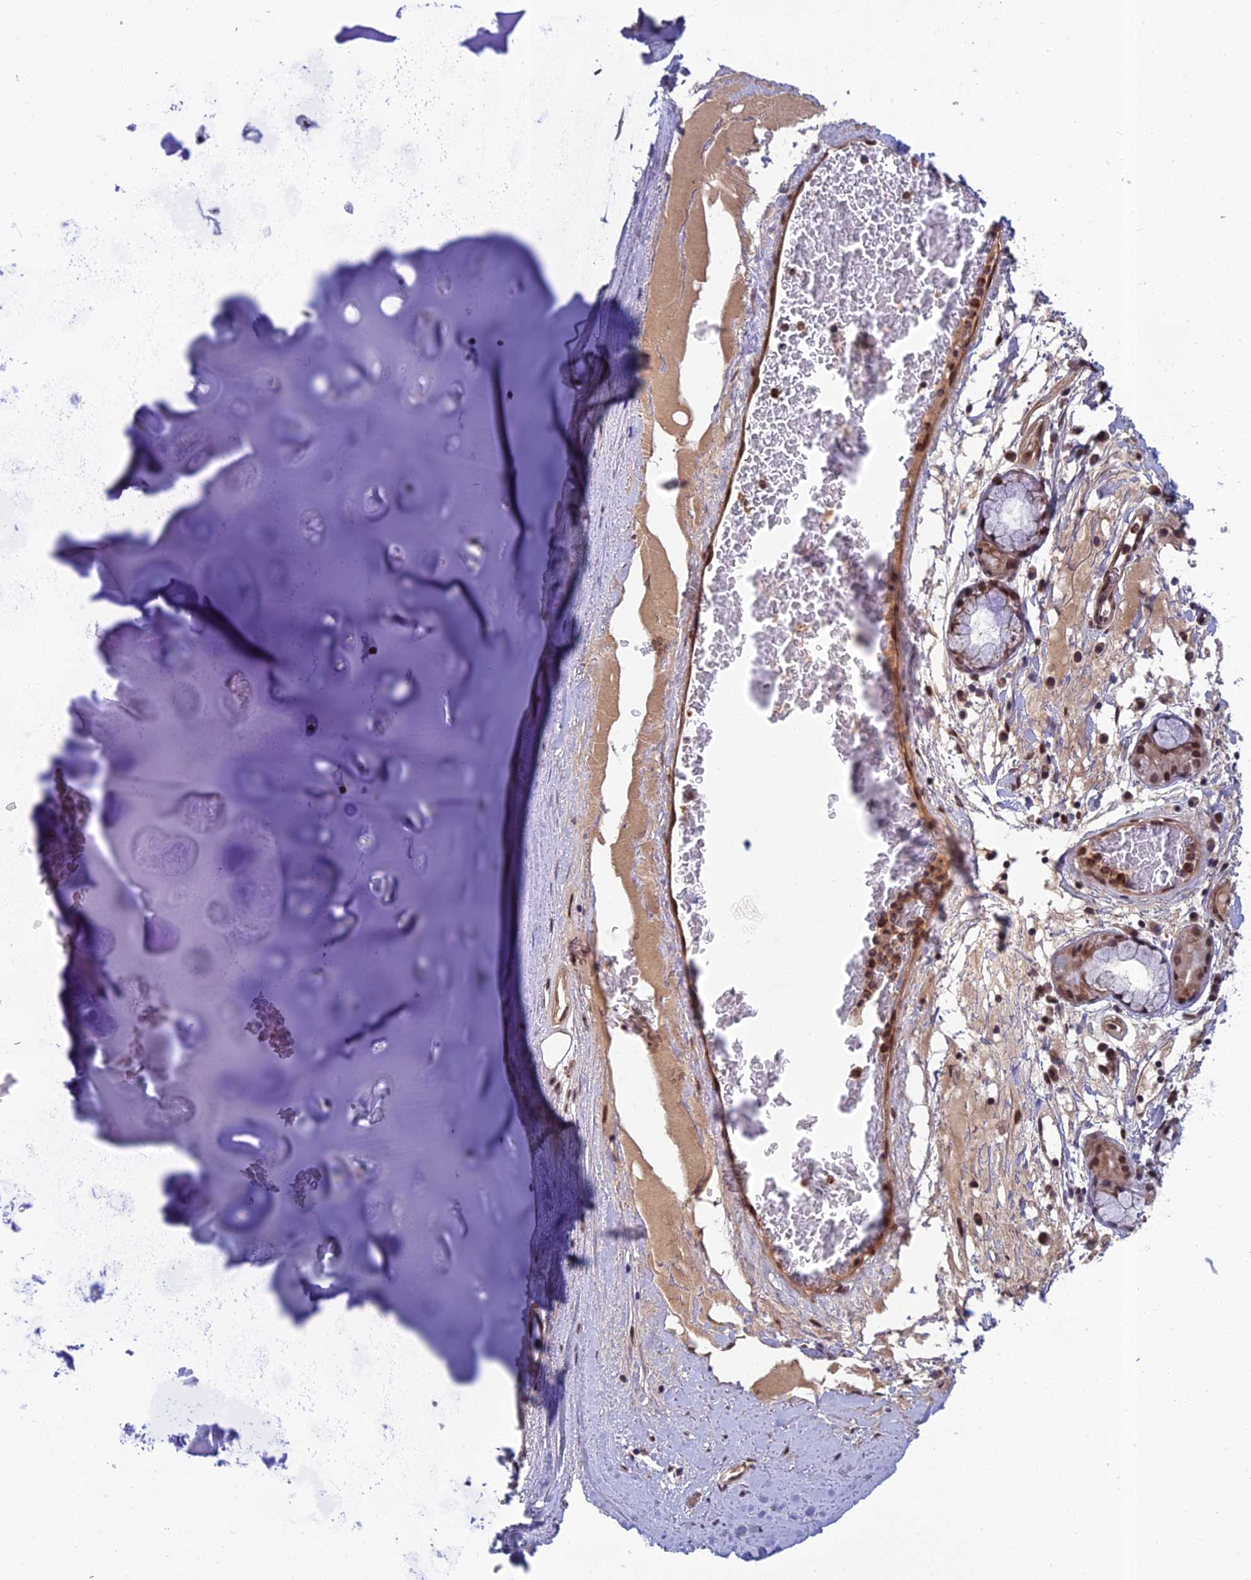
{"staining": {"intensity": "negative", "quantity": "none", "location": "none"}, "tissue": "adipose tissue", "cell_type": "Adipocytes", "image_type": "normal", "snomed": [{"axis": "morphology", "description": "Normal tissue, NOS"}, {"axis": "topography", "description": "Cartilage tissue"}], "caption": "DAB (3,3'-diaminobenzidine) immunohistochemical staining of unremarkable adipose tissue reveals no significant positivity in adipocytes. Brightfield microscopy of IHC stained with DAB (3,3'-diaminobenzidine) (brown) and hematoxylin (blue), captured at high magnification.", "gene": "REXO1", "patient": {"sex": "female", "age": 63}}